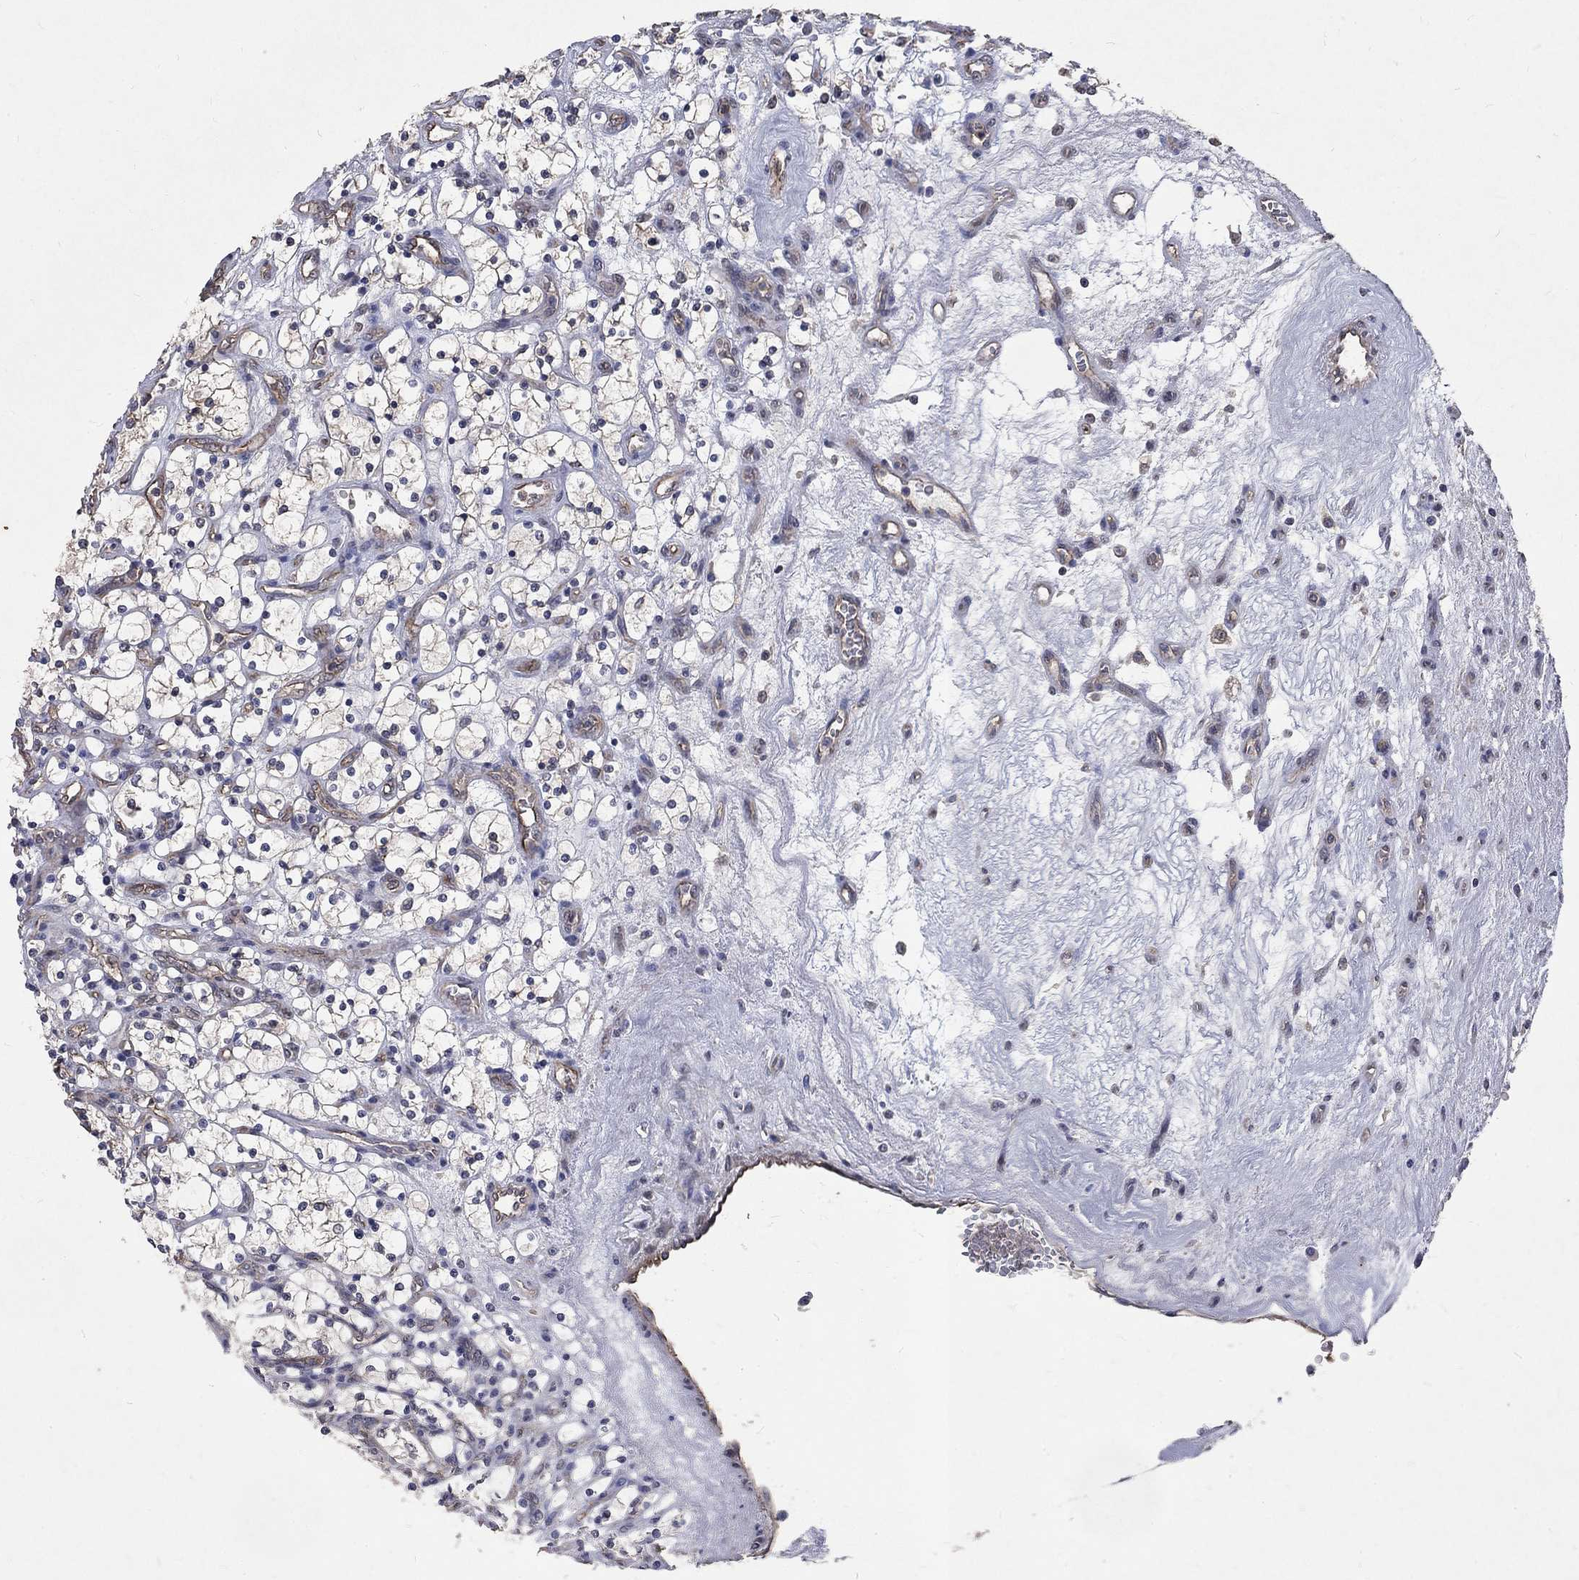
{"staining": {"intensity": "negative", "quantity": "none", "location": "none"}, "tissue": "renal cancer", "cell_type": "Tumor cells", "image_type": "cancer", "snomed": [{"axis": "morphology", "description": "Adenocarcinoma, NOS"}, {"axis": "topography", "description": "Kidney"}], "caption": "Immunohistochemistry histopathology image of neoplastic tissue: human renal adenocarcinoma stained with DAB (3,3'-diaminobenzidine) shows no significant protein staining in tumor cells.", "gene": "CHST5", "patient": {"sex": "female", "age": 69}}